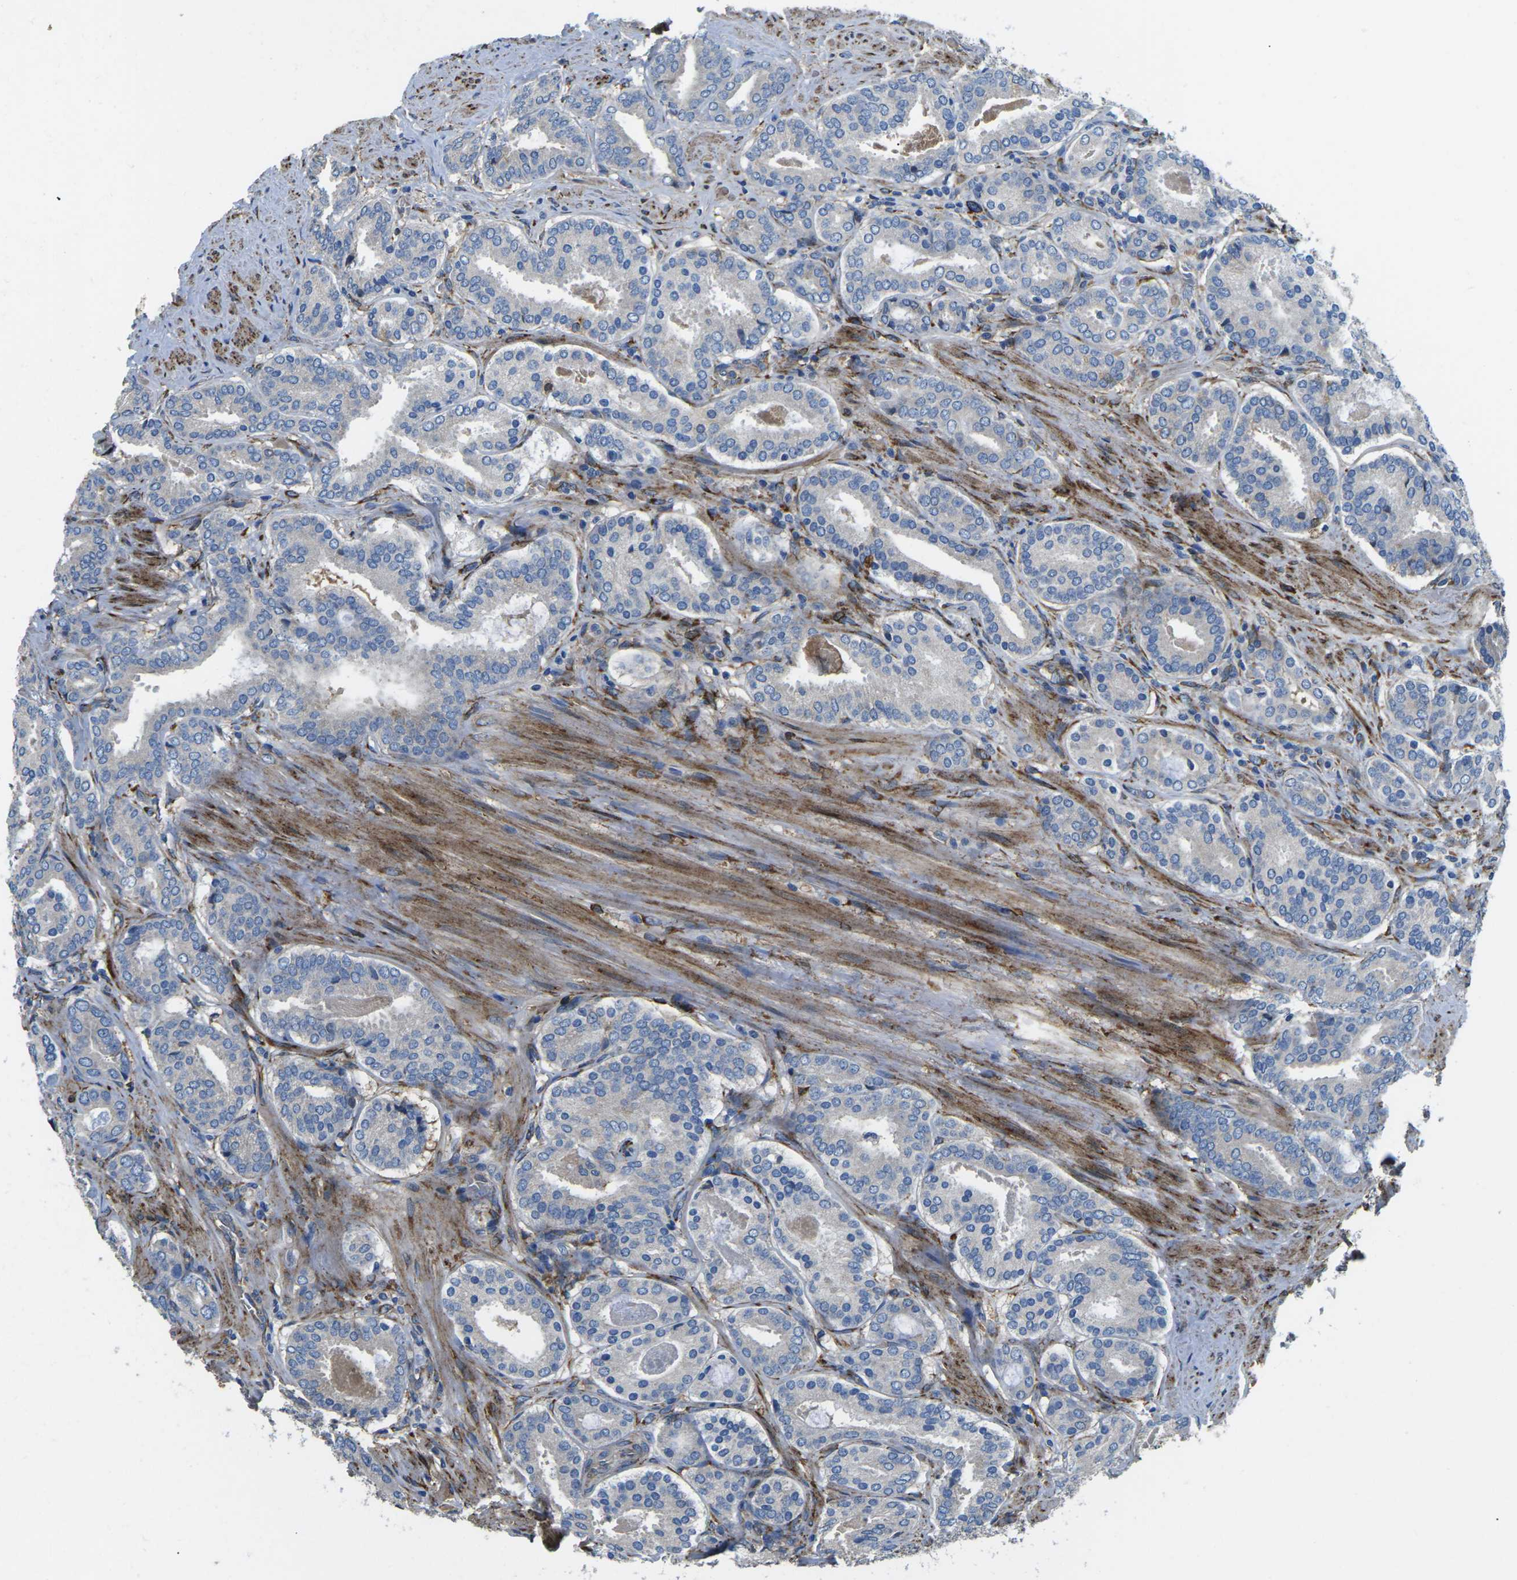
{"staining": {"intensity": "negative", "quantity": "none", "location": "none"}, "tissue": "prostate cancer", "cell_type": "Tumor cells", "image_type": "cancer", "snomed": [{"axis": "morphology", "description": "Adenocarcinoma, Low grade"}, {"axis": "topography", "description": "Prostate"}], "caption": "Immunohistochemistry of human prostate adenocarcinoma (low-grade) demonstrates no positivity in tumor cells.", "gene": "PDZD8", "patient": {"sex": "male", "age": 69}}